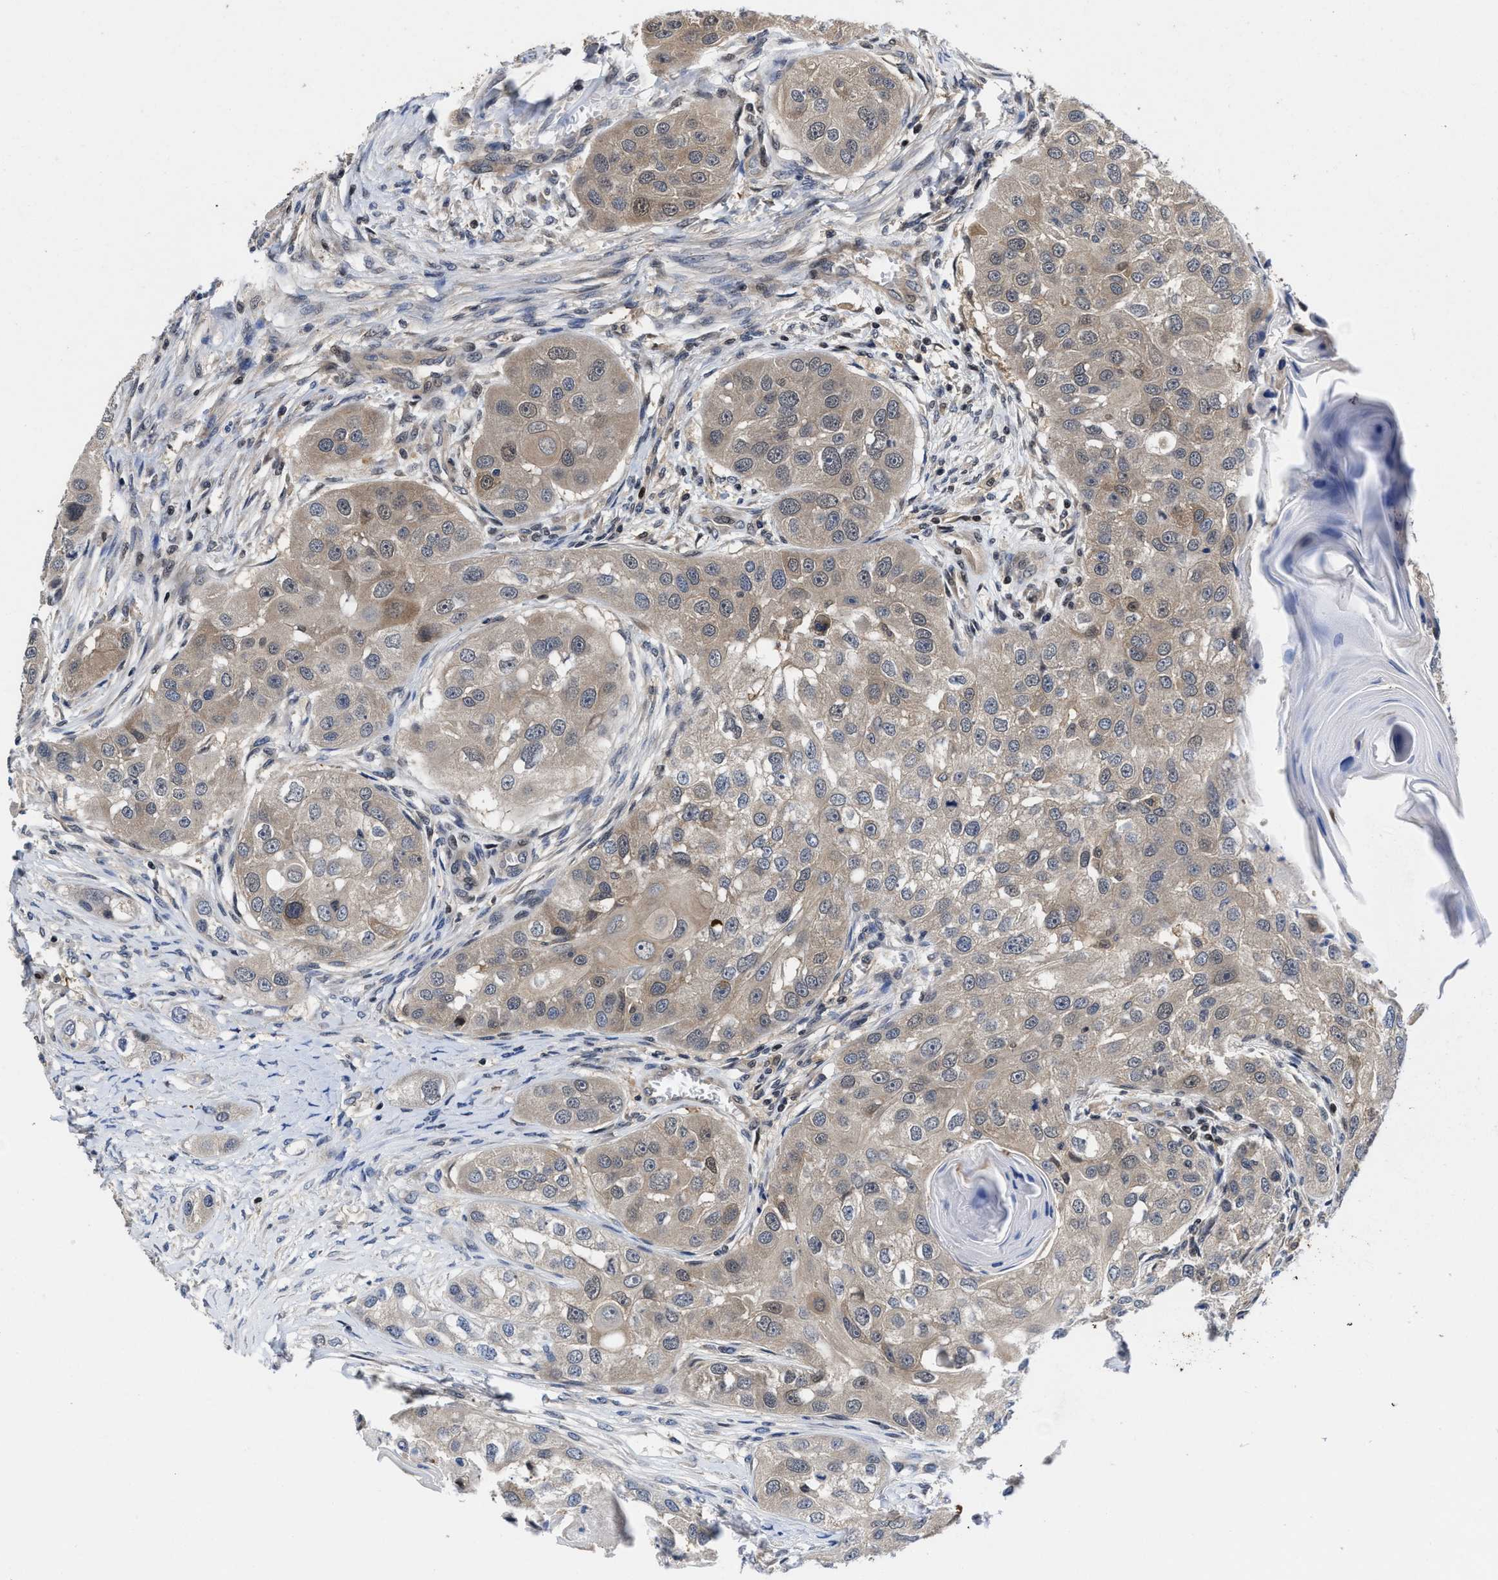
{"staining": {"intensity": "weak", "quantity": ">75%", "location": "cytoplasmic/membranous"}, "tissue": "head and neck cancer", "cell_type": "Tumor cells", "image_type": "cancer", "snomed": [{"axis": "morphology", "description": "Normal tissue, NOS"}, {"axis": "morphology", "description": "Squamous cell carcinoma, NOS"}, {"axis": "topography", "description": "Skeletal muscle"}, {"axis": "topography", "description": "Head-Neck"}], "caption": "Weak cytoplasmic/membranous staining for a protein is appreciated in approximately >75% of tumor cells of head and neck cancer (squamous cell carcinoma) using immunohistochemistry (IHC).", "gene": "KIF12", "patient": {"sex": "male", "age": 51}}